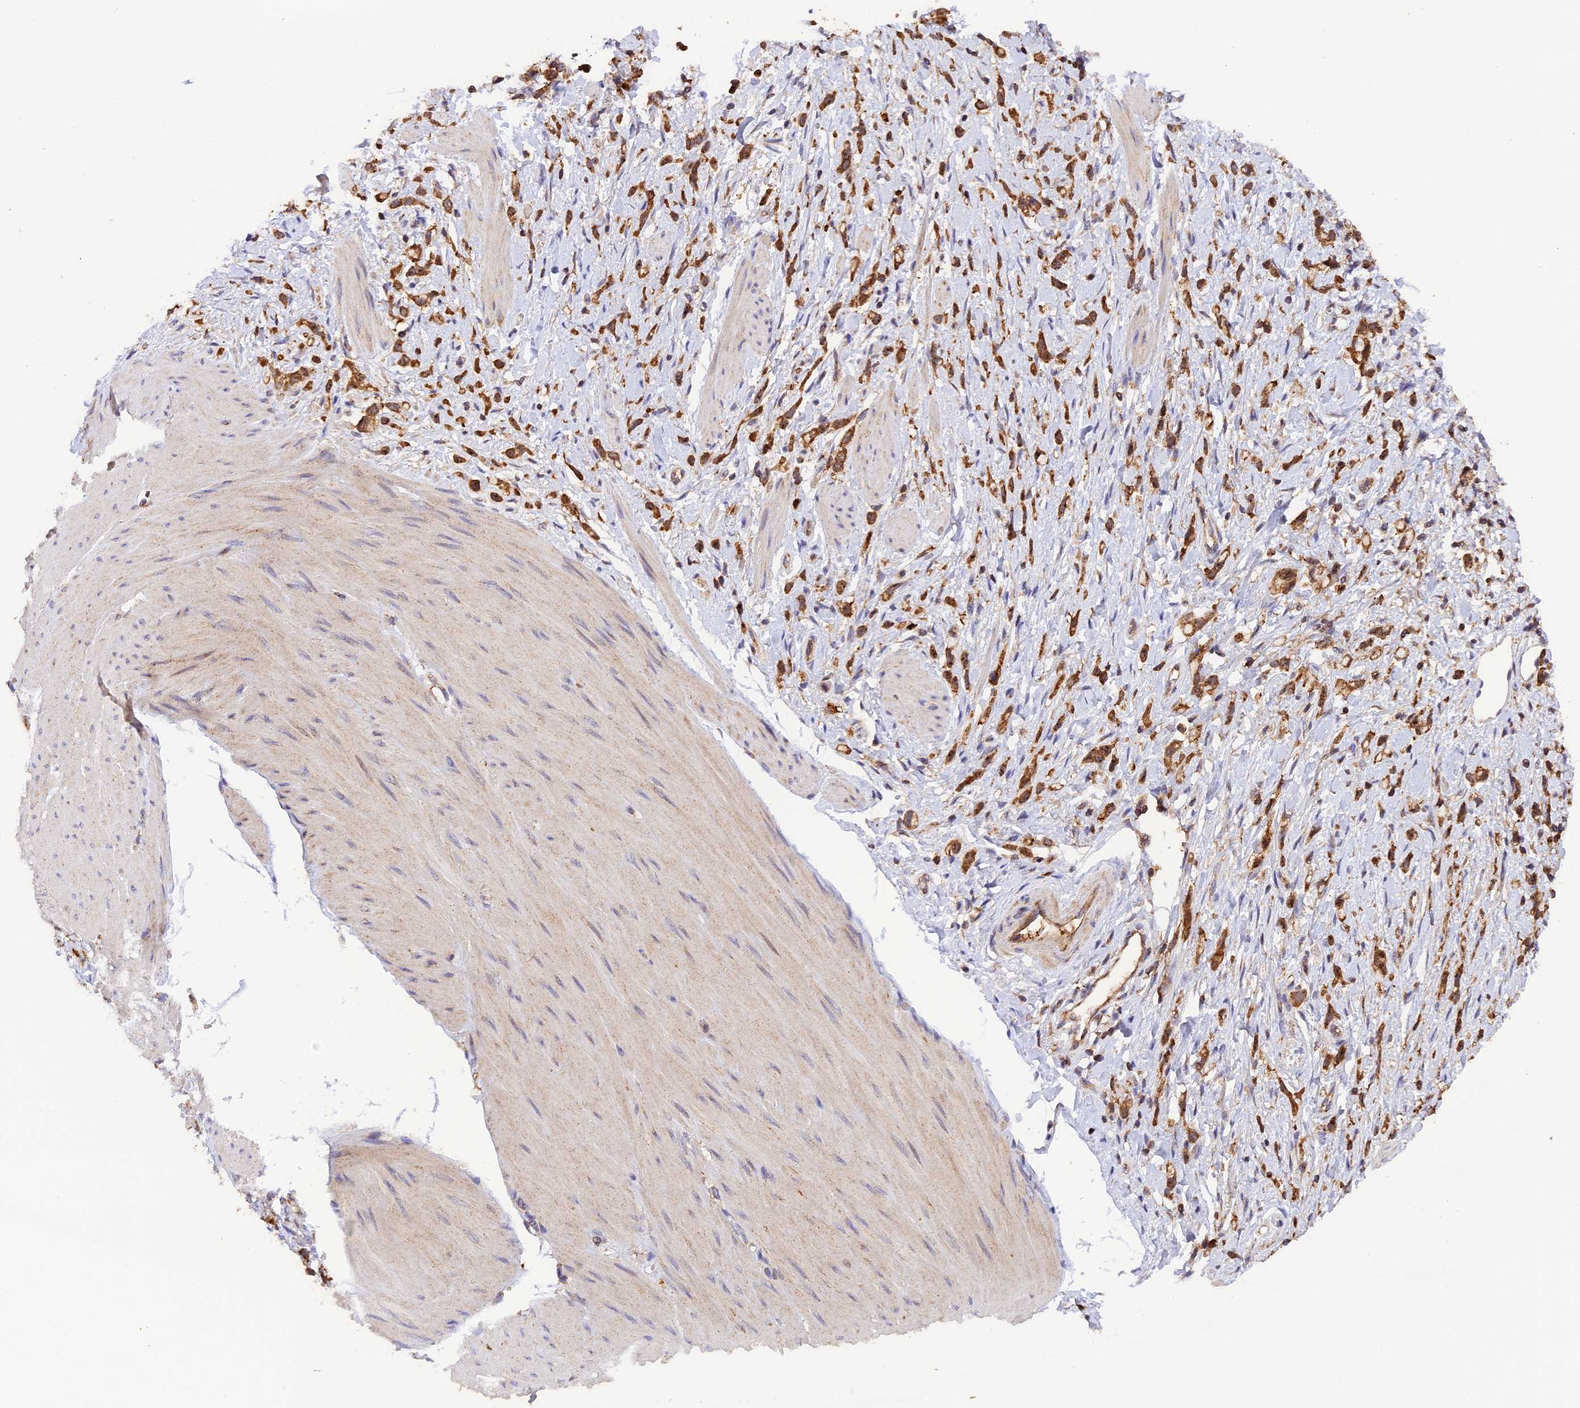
{"staining": {"intensity": "strong", "quantity": ">75%", "location": "cytoplasmic/membranous"}, "tissue": "stomach cancer", "cell_type": "Tumor cells", "image_type": "cancer", "snomed": [{"axis": "morphology", "description": "Adenocarcinoma, NOS"}, {"axis": "topography", "description": "Stomach"}], "caption": "This micrograph demonstrates immunohistochemistry staining of human adenocarcinoma (stomach), with high strong cytoplasmic/membranous expression in approximately >75% of tumor cells.", "gene": "PEX3", "patient": {"sex": "female", "age": 65}}